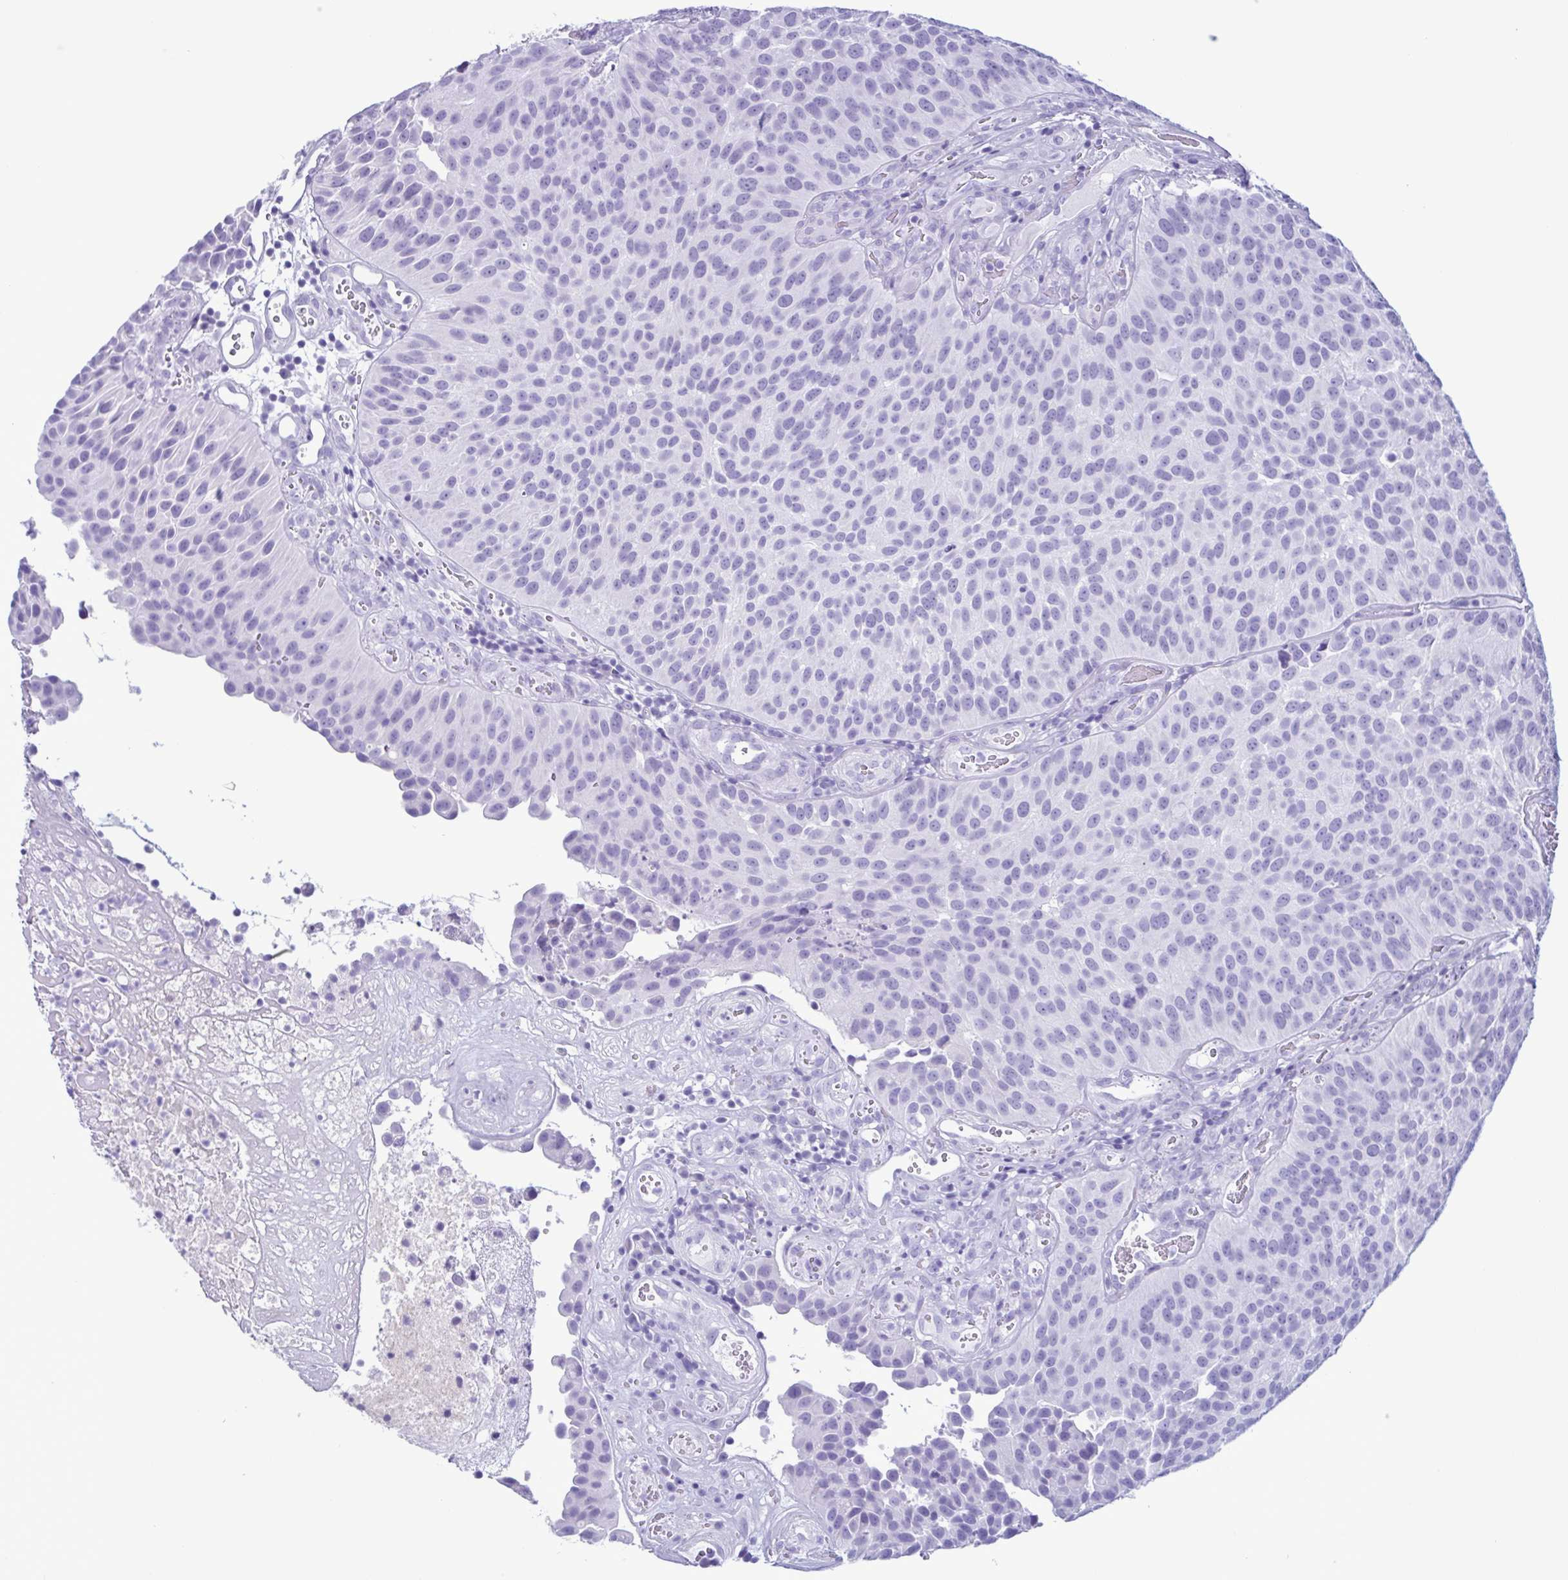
{"staining": {"intensity": "negative", "quantity": "none", "location": "none"}, "tissue": "urothelial cancer", "cell_type": "Tumor cells", "image_type": "cancer", "snomed": [{"axis": "morphology", "description": "Urothelial carcinoma, Low grade"}, {"axis": "topography", "description": "Urinary bladder"}], "caption": "Immunohistochemistry of human urothelial cancer shows no positivity in tumor cells. (Stains: DAB (3,3'-diaminobenzidine) immunohistochemistry with hematoxylin counter stain, Microscopy: brightfield microscopy at high magnification).", "gene": "LTF", "patient": {"sex": "male", "age": 76}}